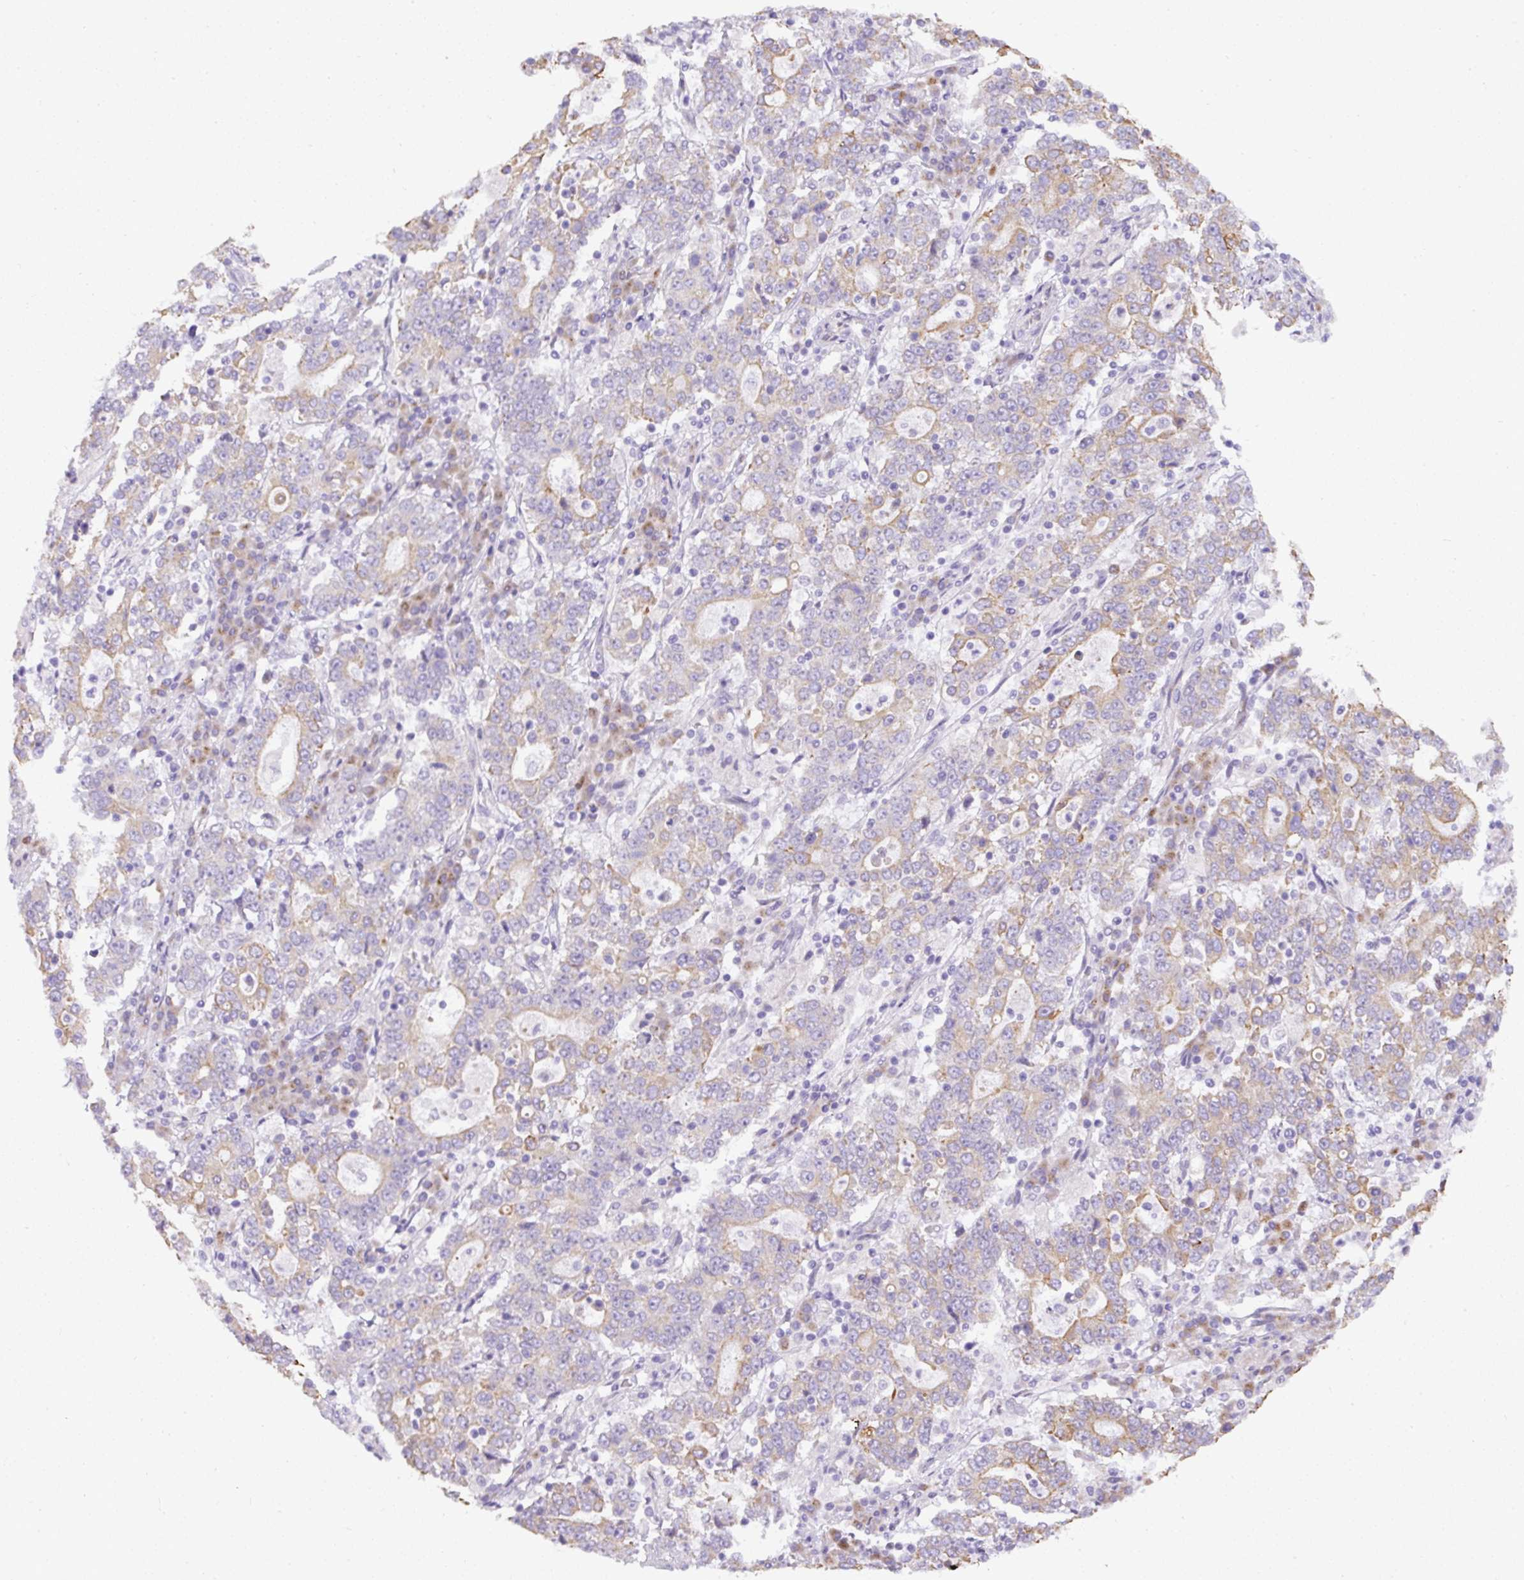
{"staining": {"intensity": "weak", "quantity": "25%-75%", "location": "cytoplasmic/membranous"}, "tissue": "stomach cancer", "cell_type": "Tumor cells", "image_type": "cancer", "snomed": [{"axis": "morphology", "description": "Adenocarcinoma, NOS"}, {"axis": "topography", "description": "Stomach"}], "caption": "This is a photomicrograph of IHC staining of stomach cancer (adenocarcinoma), which shows weak expression in the cytoplasmic/membranous of tumor cells.", "gene": "FAM149A", "patient": {"sex": "male", "age": 59}}